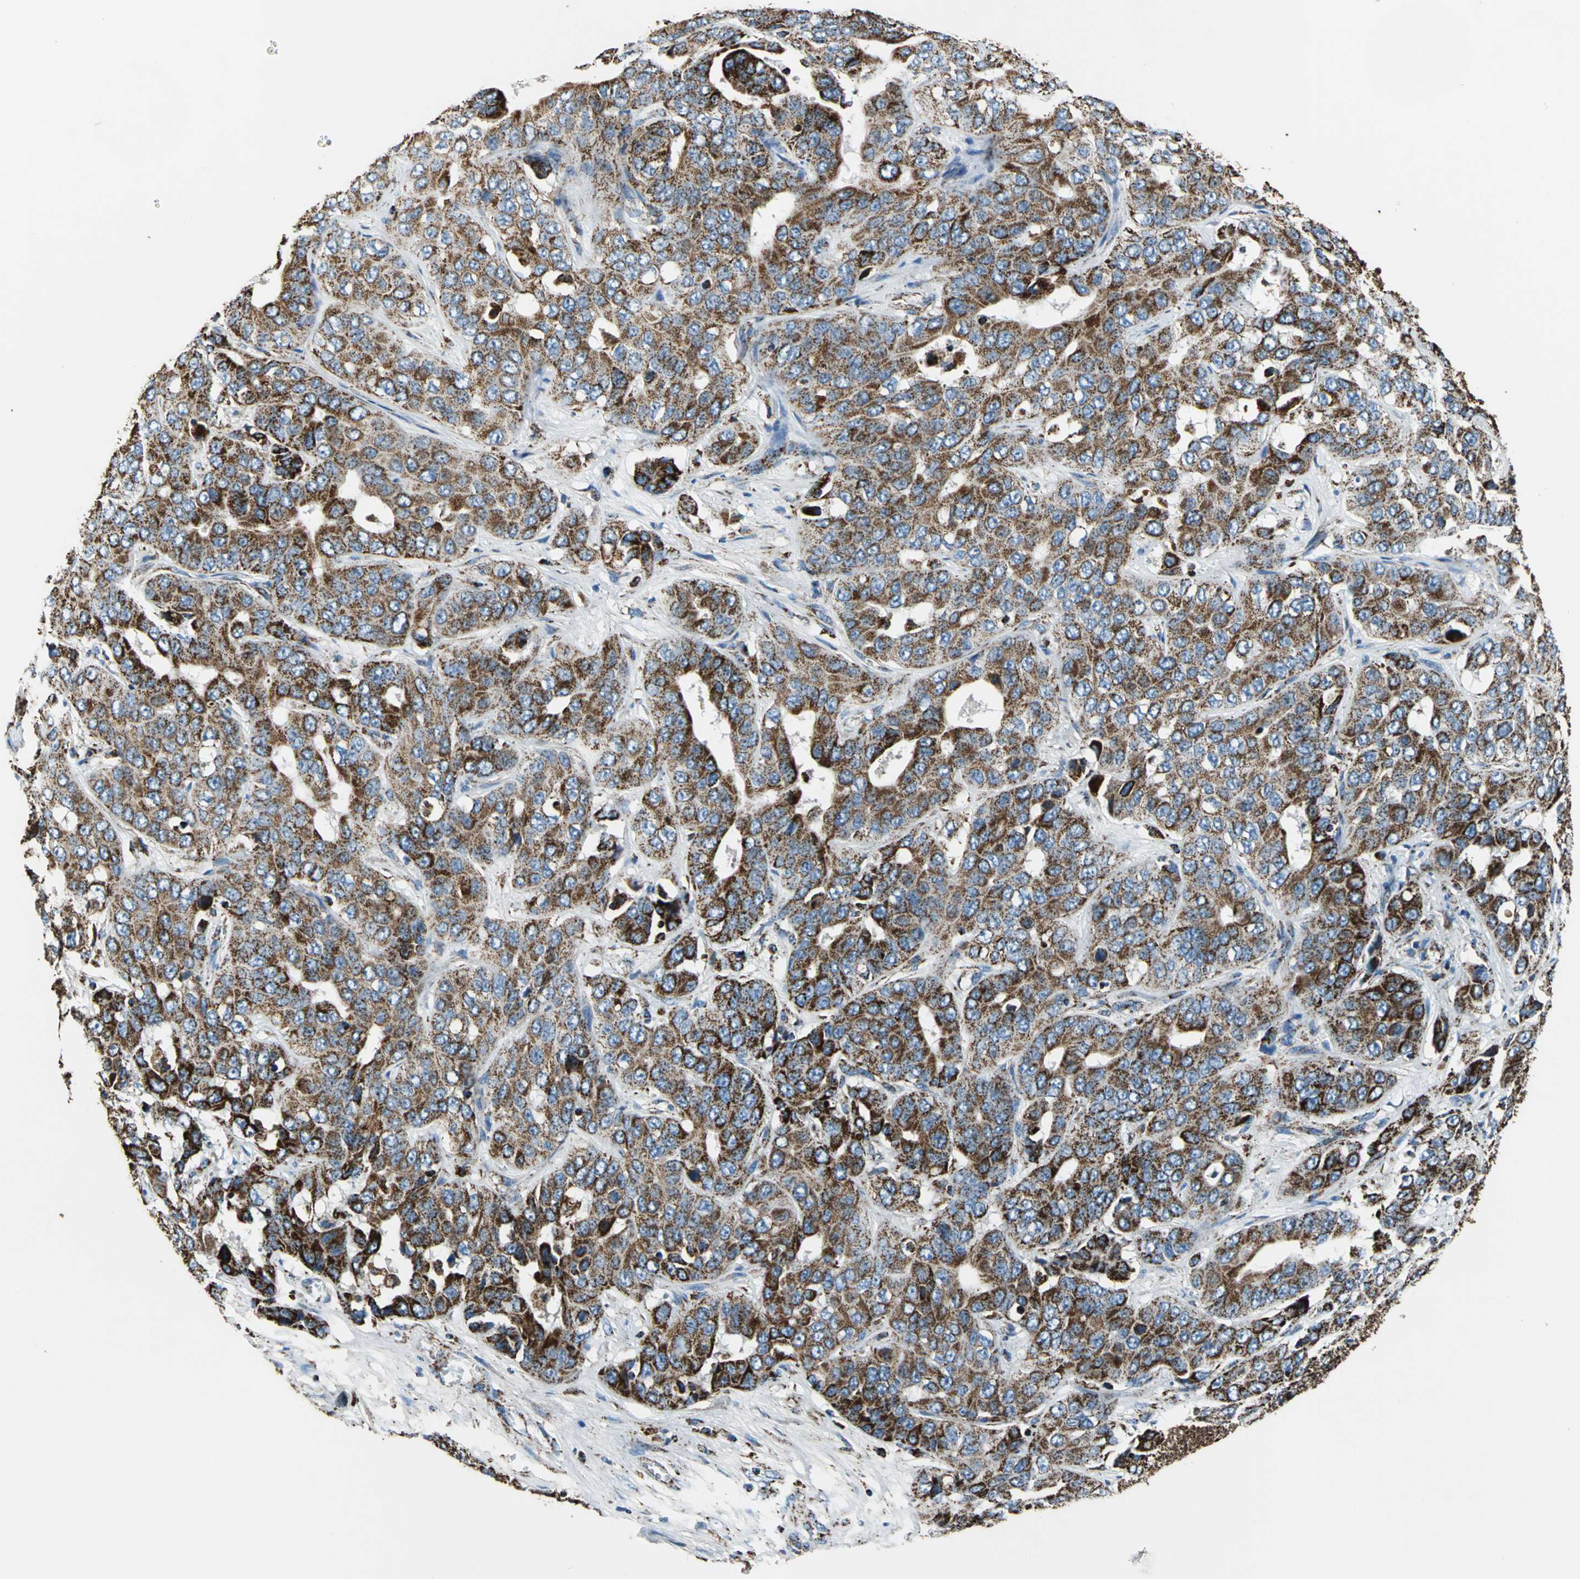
{"staining": {"intensity": "strong", "quantity": ">75%", "location": "cytoplasmic/membranous"}, "tissue": "liver cancer", "cell_type": "Tumor cells", "image_type": "cancer", "snomed": [{"axis": "morphology", "description": "Cholangiocarcinoma"}, {"axis": "topography", "description": "Liver"}], "caption": "Immunohistochemistry (IHC) (DAB) staining of cholangiocarcinoma (liver) shows strong cytoplasmic/membranous protein staining in about >75% of tumor cells.", "gene": "ECH1", "patient": {"sex": "female", "age": 52}}